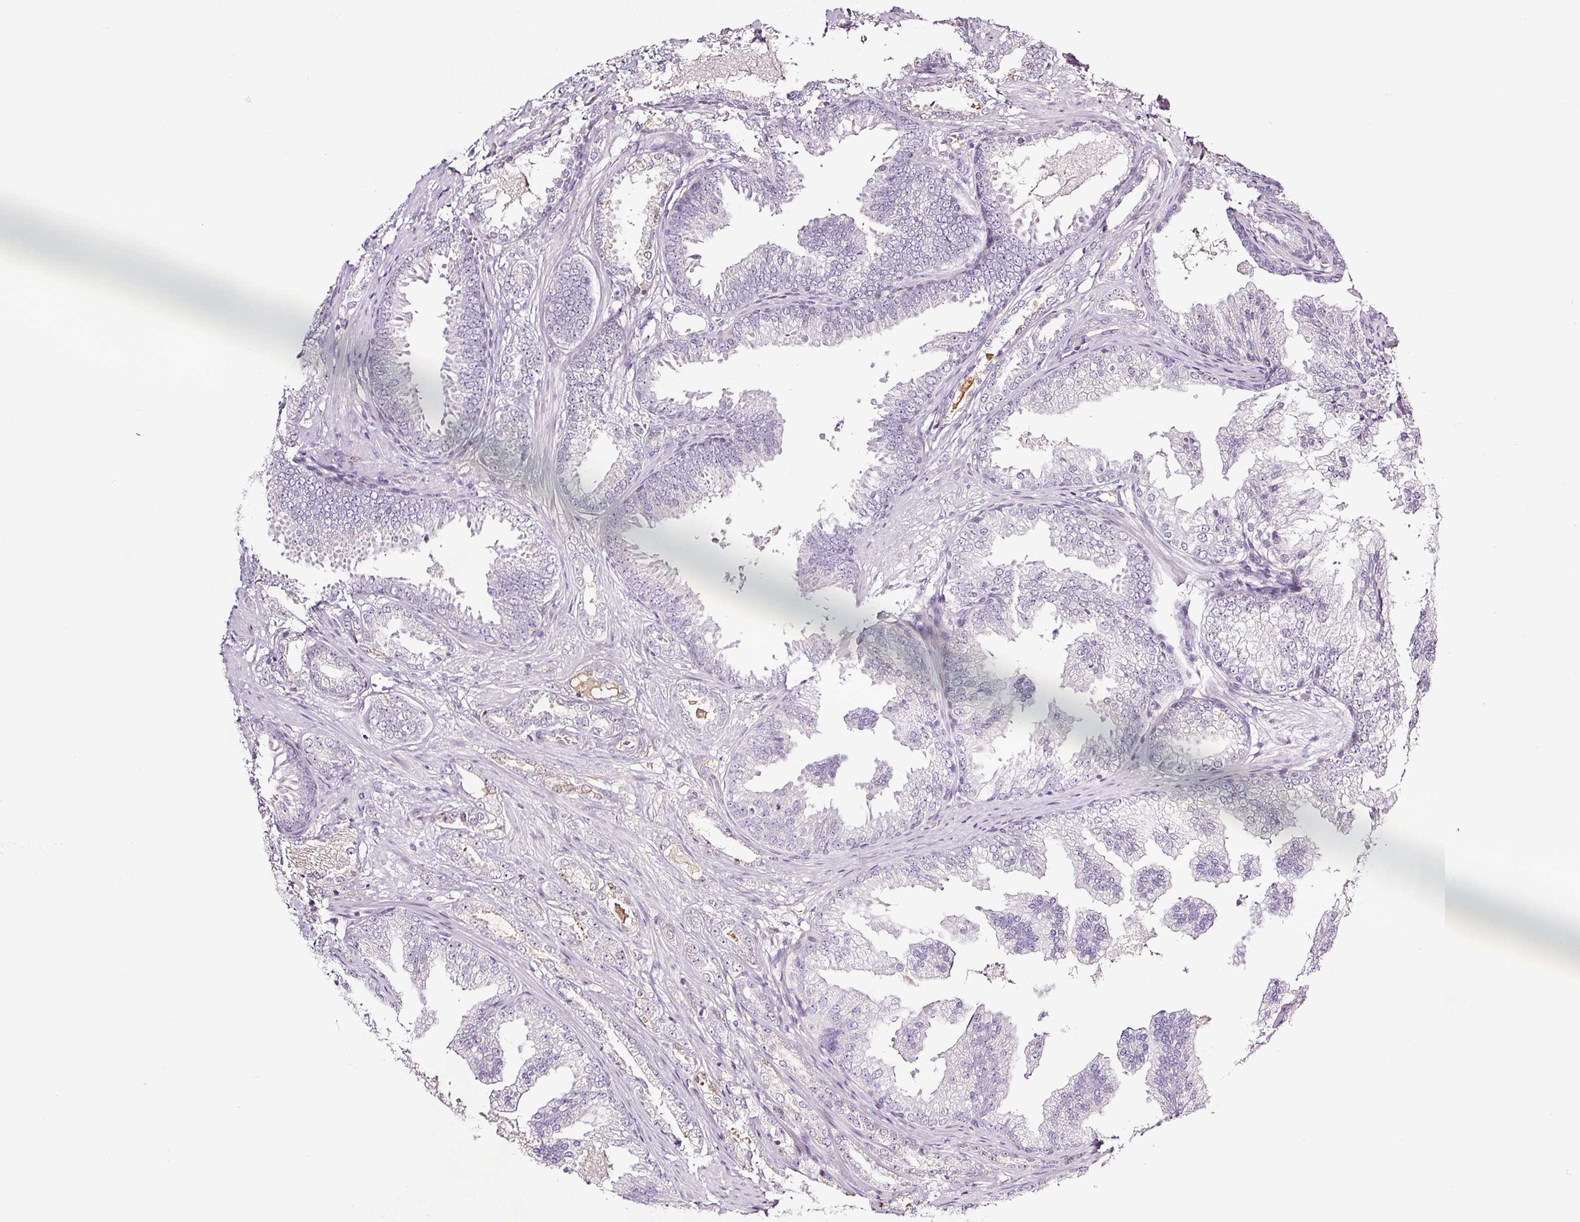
{"staining": {"intensity": "negative", "quantity": "none", "location": "none"}, "tissue": "prostate cancer", "cell_type": "Tumor cells", "image_type": "cancer", "snomed": [{"axis": "morphology", "description": "Adenocarcinoma, Low grade"}, {"axis": "topography", "description": "Prostate"}], "caption": "Prostate low-grade adenocarcinoma stained for a protein using immunohistochemistry demonstrates no expression tumor cells.", "gene": "COL7A1", "patient": {"sex": "male", "age": 65}}